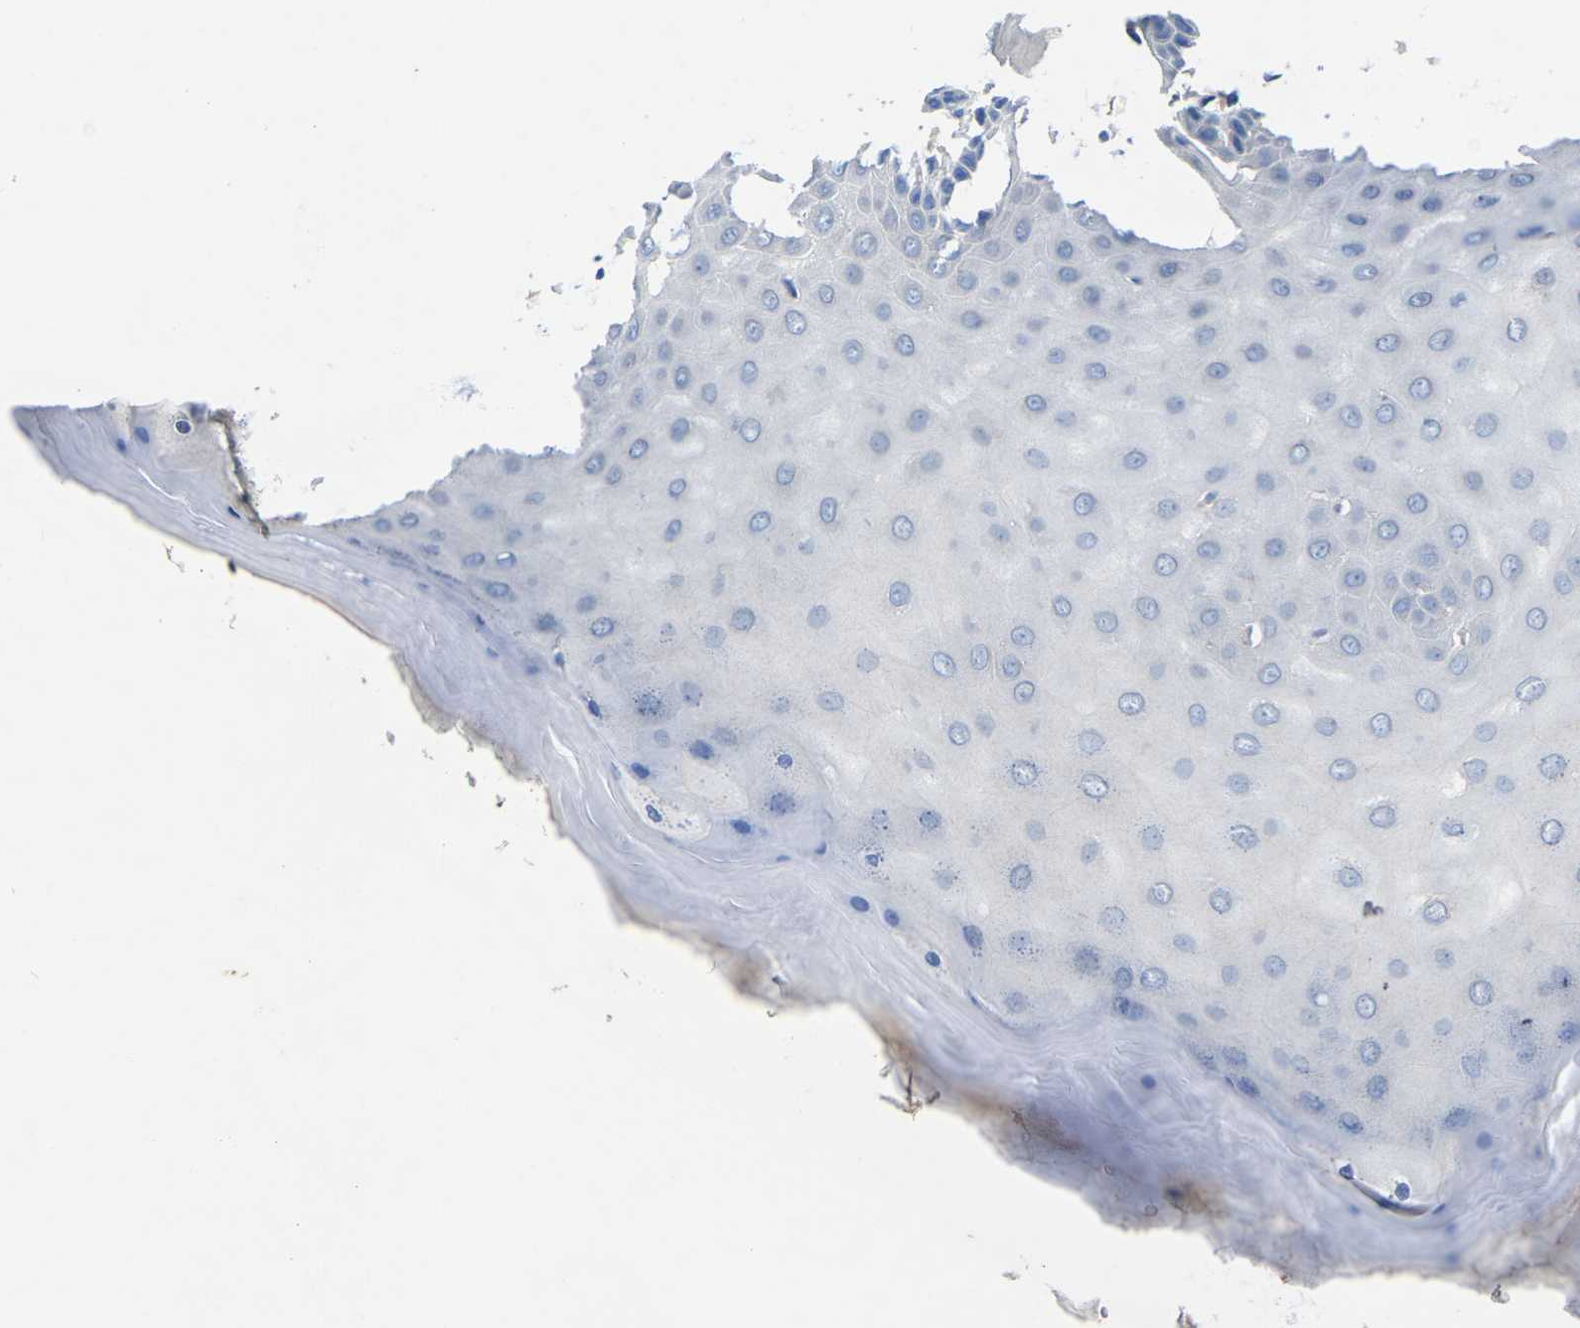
{"staining": {"intensity": "negative", "quantity": "none", "location": "none"}, "tissue": "cervix", "cell_type": "Glandular cells", "image_type": "normal", "snomed": [{"axis": "morphology", "description": "Normal tissue, NOS"}, {"axis": "topography", "description": "Cervix"}], "caption": "Photomicrograph shows no significant protein staining in glandular cells of normal cervix.", "gene": "ATG2B", "patient": {"sex": "female", "age": 55}}